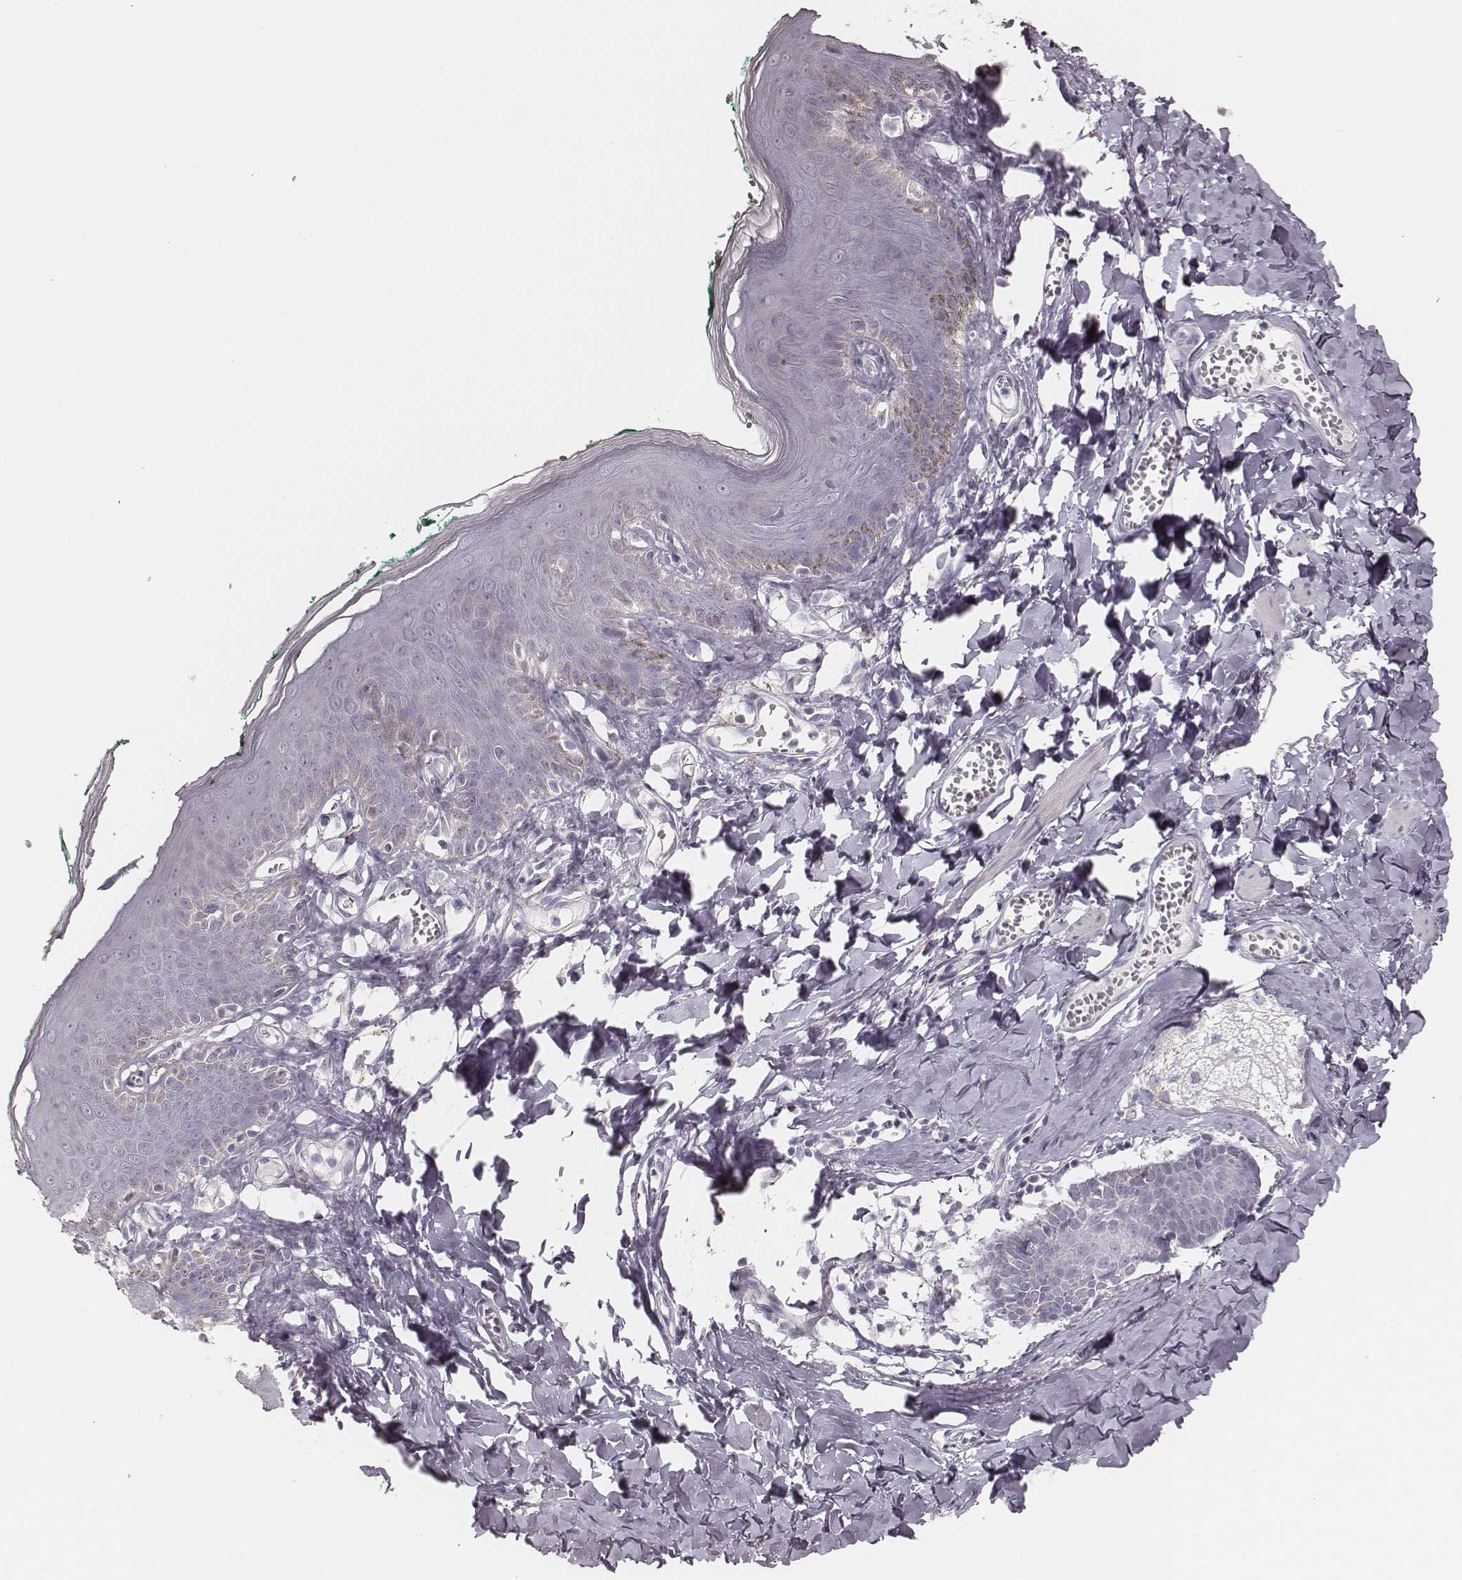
{"staining": {"intensity": "negative", "quantity": "none", "location": "none"}, "tissue": "skin", "cell_type": "Epidermal cells", "image_type": "normal", "snomed": [{"axis": "morphology", "description": "Normal tissue, NOS"}, {"axis": "topography", "description": "Vulva"}, {"axis": "topography", "description": "Peripheral nerve tissue"}], "caption": "Immunohistochemistry (IHC) micrograph of normal skin: human skin stained with DAB (3,3'-diaminobenzidine) reveals no significant protein expression in epidermal cells.", "gene": "KIF5C", "patient": {"sex": "female", "age": 66}}